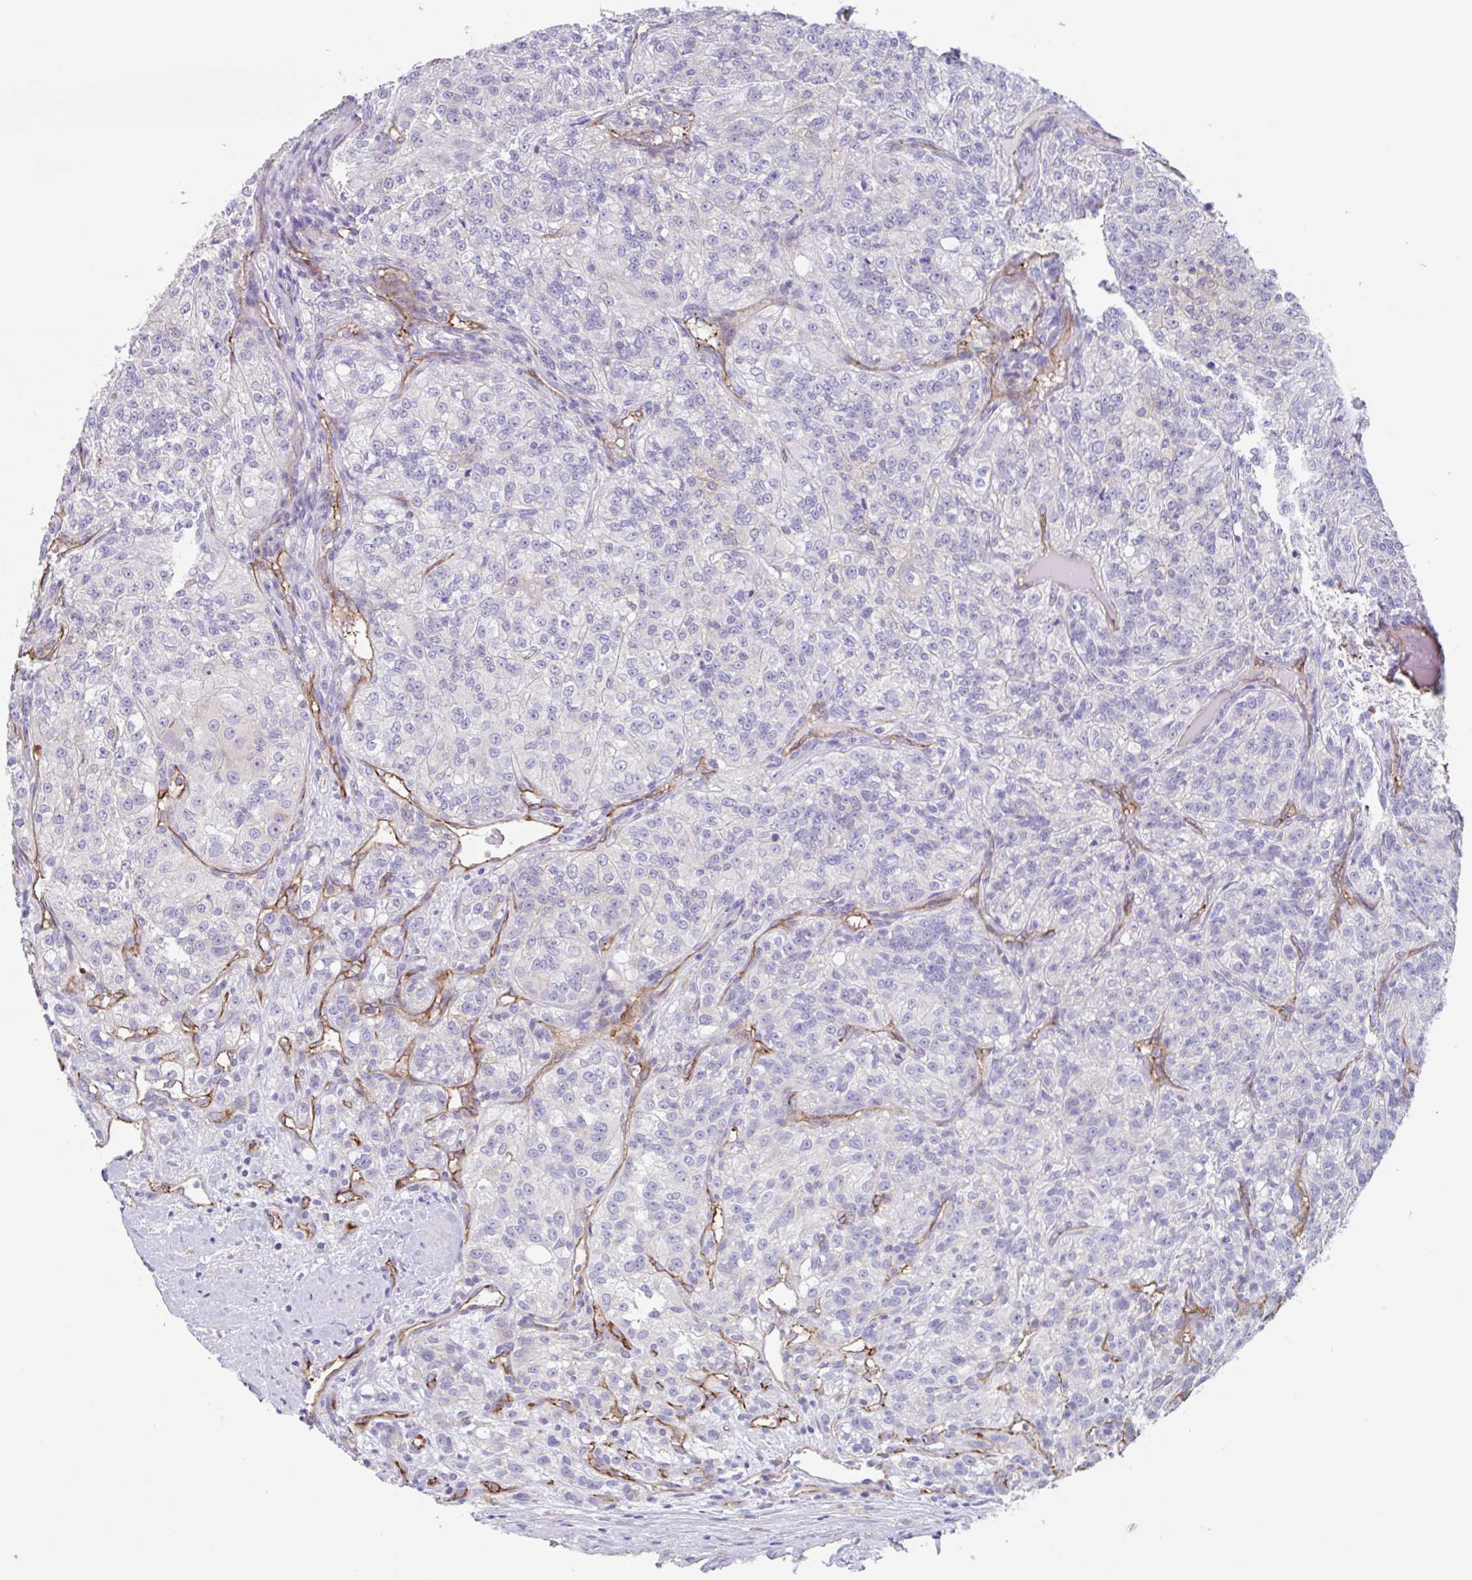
{"staining": {"intensity": "negative", "quantity": "none", "location": "none"}, "tissue": "renal cancer", "cell_type": "Tumor cells", "image_type": "cancer", "snomed": [{"axis": "morphology", "description": "Adenocarcinoma, NOS"}, {"axis": "topography", "description": "Kidney"}], "caption": "Tumor cells are negative for protein expression in human renal cancer. (DAB IHC, high magnification).", "gene": "EHD4", "patient": {"sex": "female", "age": 63}}